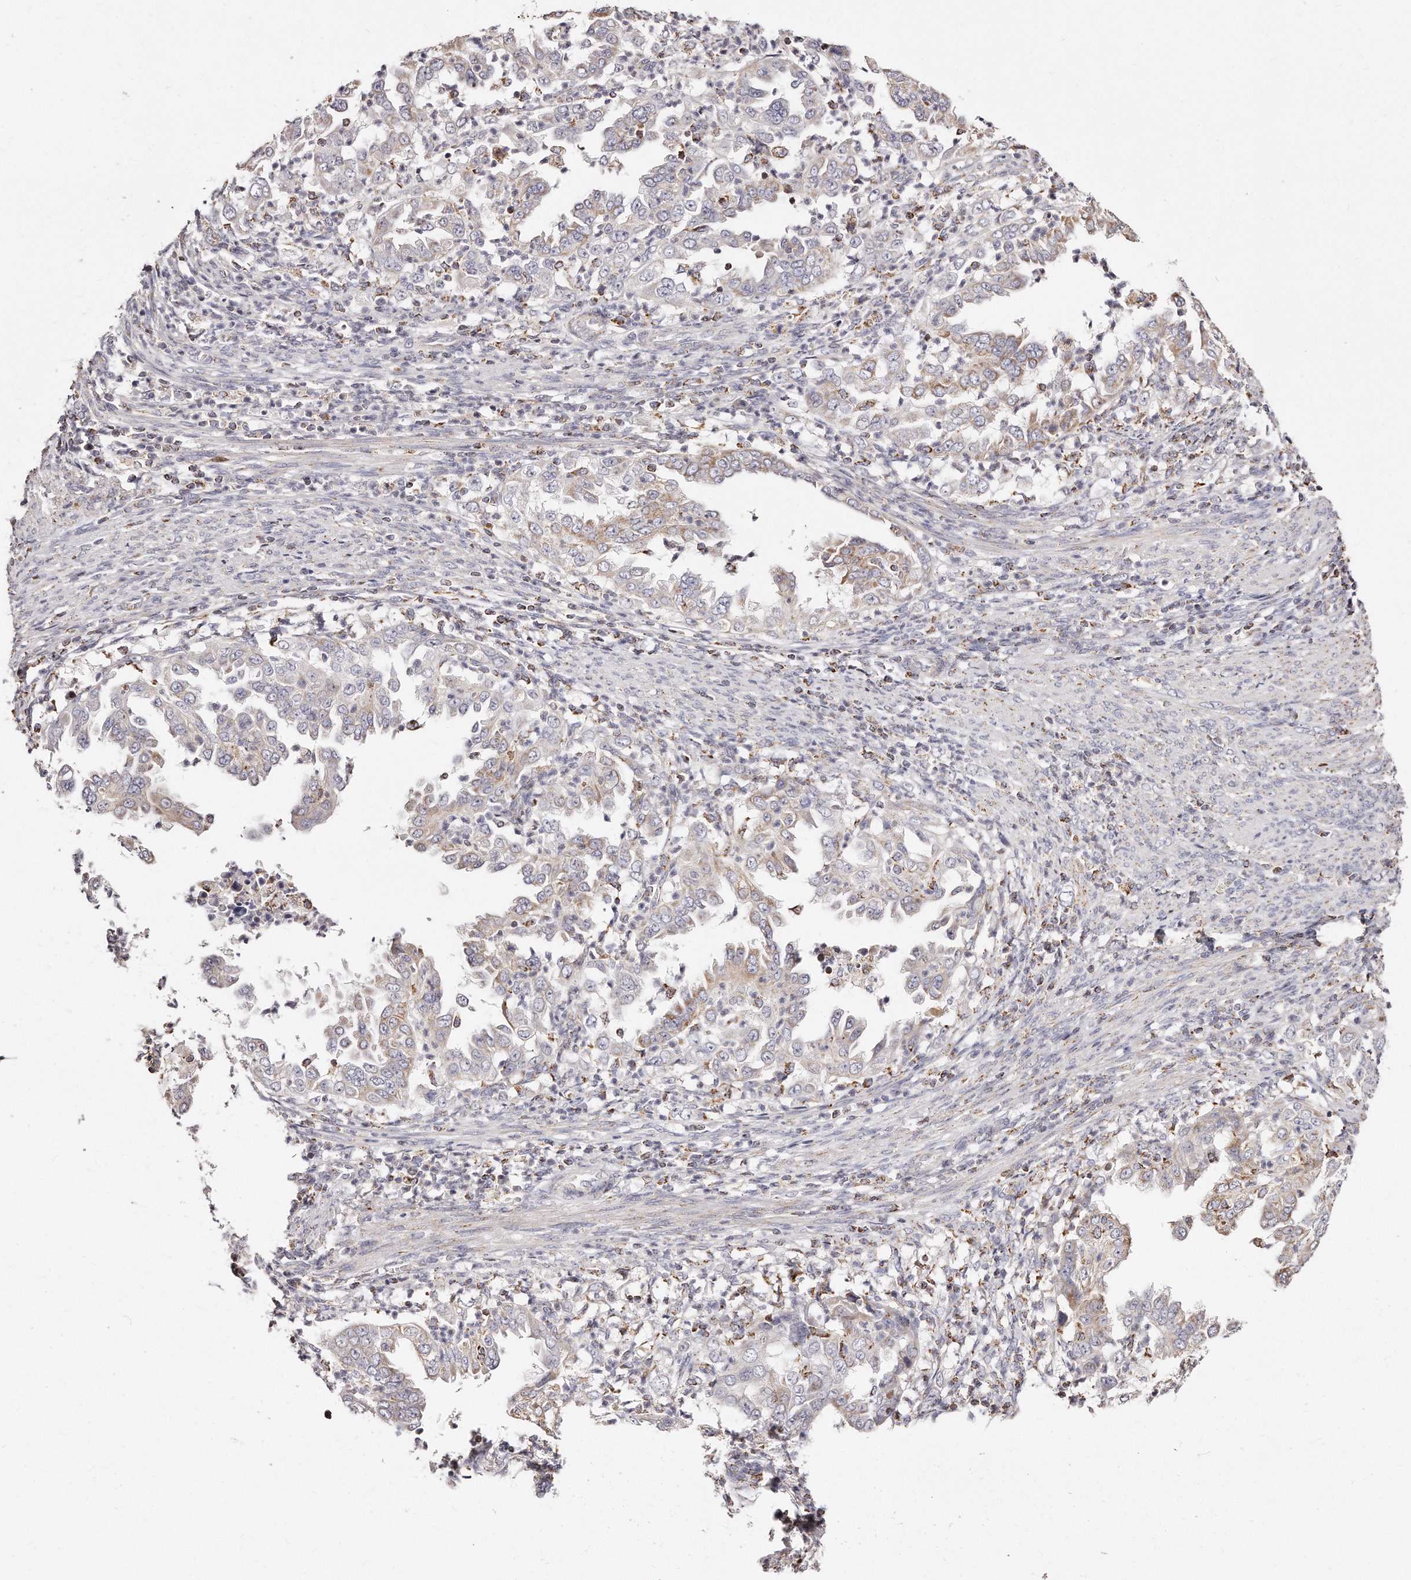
{"staining": {"intensity": "weak", "quantity": "25%-75%", "location": "cytoplasmic/membranous"}, "tissue": "endometrial cancer", "cell_type": "Tumor cells", "image_type": "cancer", "snomed": [{"axis": "morphology", "description": "Adenocarcinoma, NOS"}, {"axis": "topography", "description": "Endometrium"}], "caption": "Immunohistochemistry (IHC) image of neoplastic tissue: endometrial cancer stained using immunohistochemistry shows low levels of weak protein expression localized specifically in the cytoplasmic/membranous of tumor cells, appearing as a cytoplasmic/membranous brown color.", "gene": "RTKN", "patient": {"sex": "female", "age": 85}}